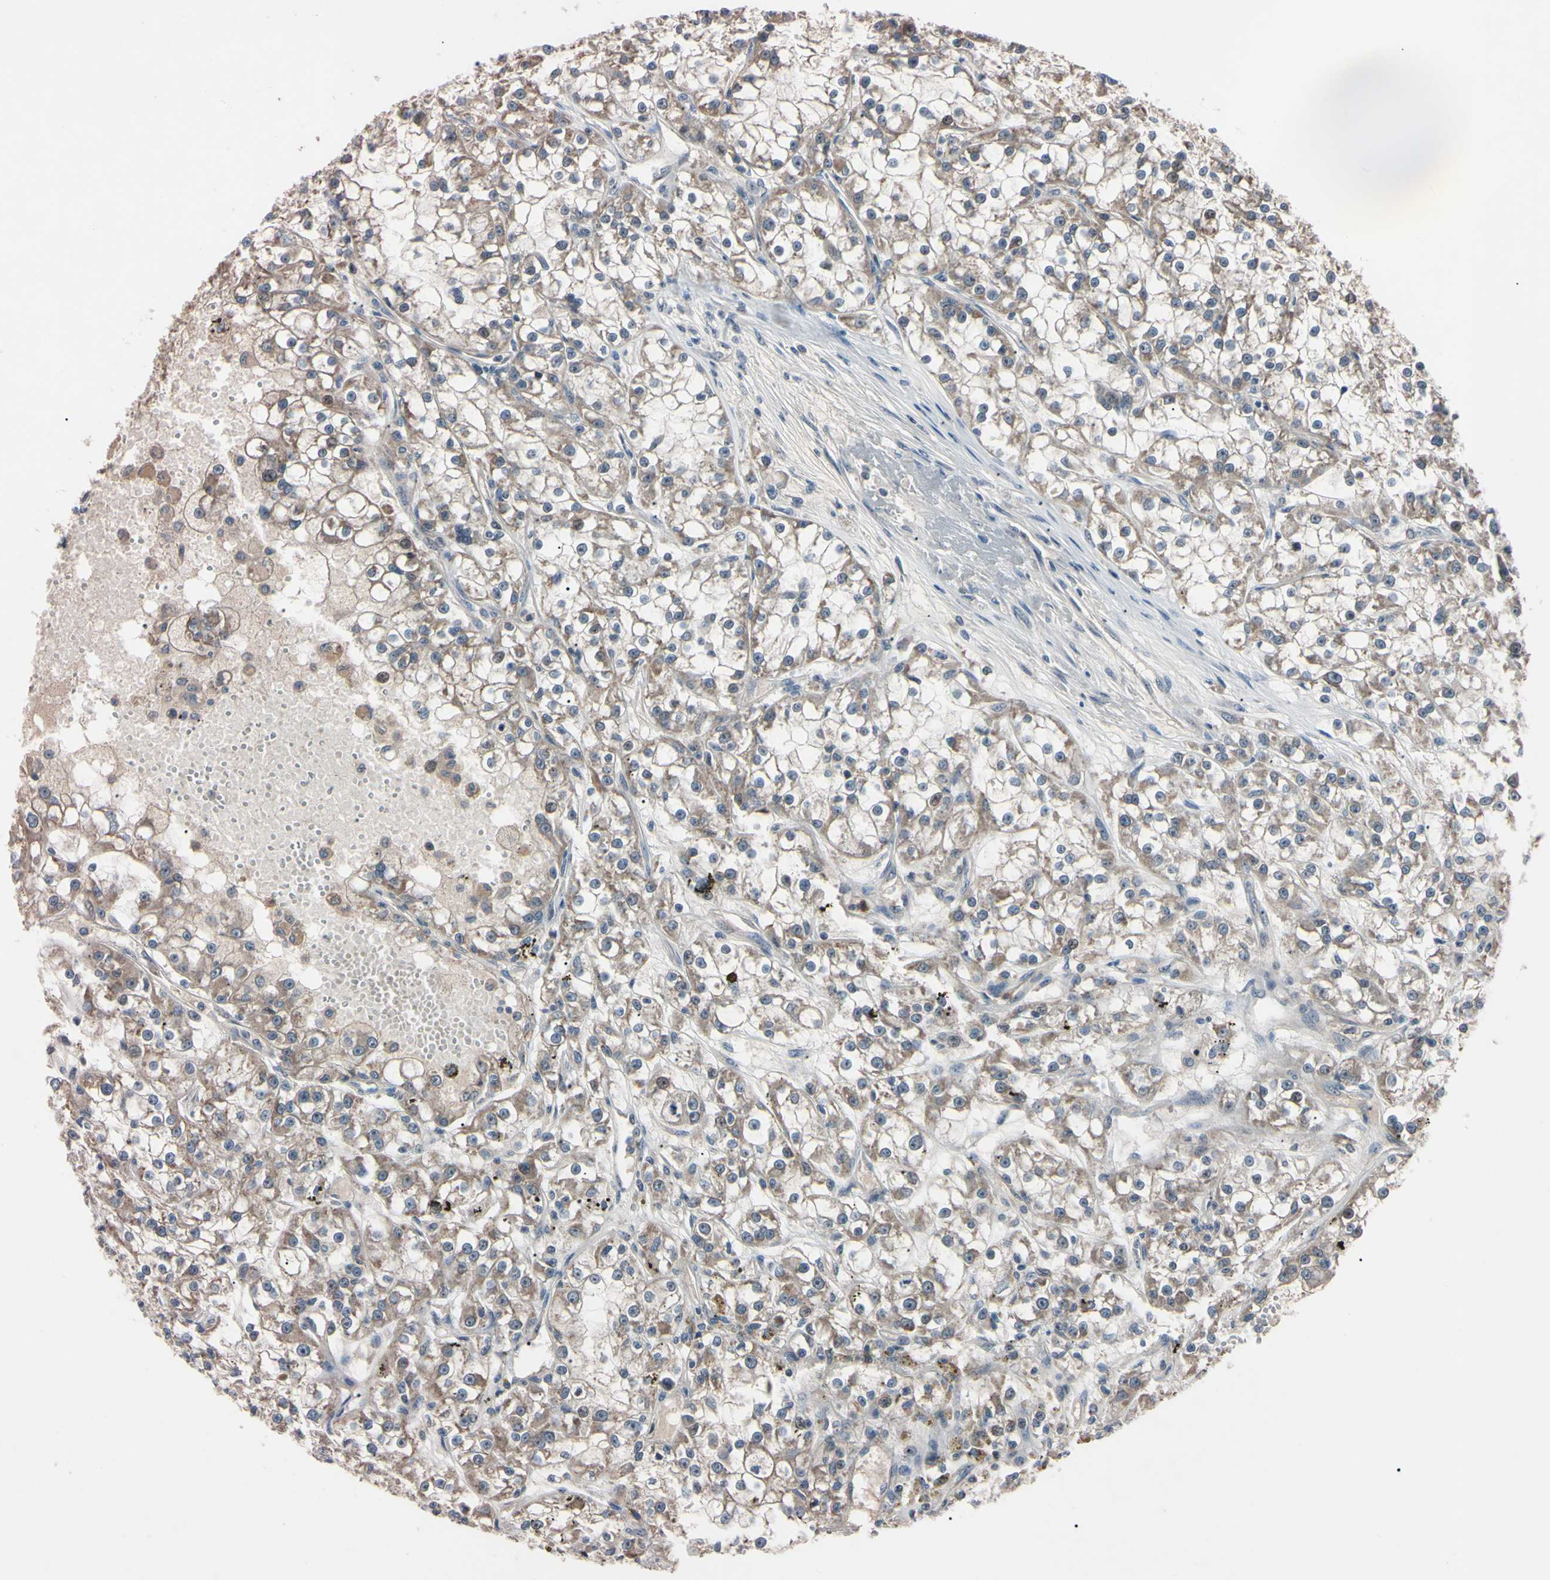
{"staining": {"intensity": "moderate", "quantity": ">75%", "location": "cytoplasmic/membranous"}, "tissue": "renal cancer", "cell_type": "Tumor cells", "image_type": "cancer", "snomed": [{"axis": "morphology", "description": "Adenocarcinoma, NOS"}, {"axis": "topography", "description": "Kidney"}], "caption": "This micrograph displays IHC staining of renal adenocarcinoma, with medium moderate cytoplasmic/membranous staining in about >75% of tumor cells.", "gene": "TRAF5", "patient": {"sex": "female", "age": 52}}